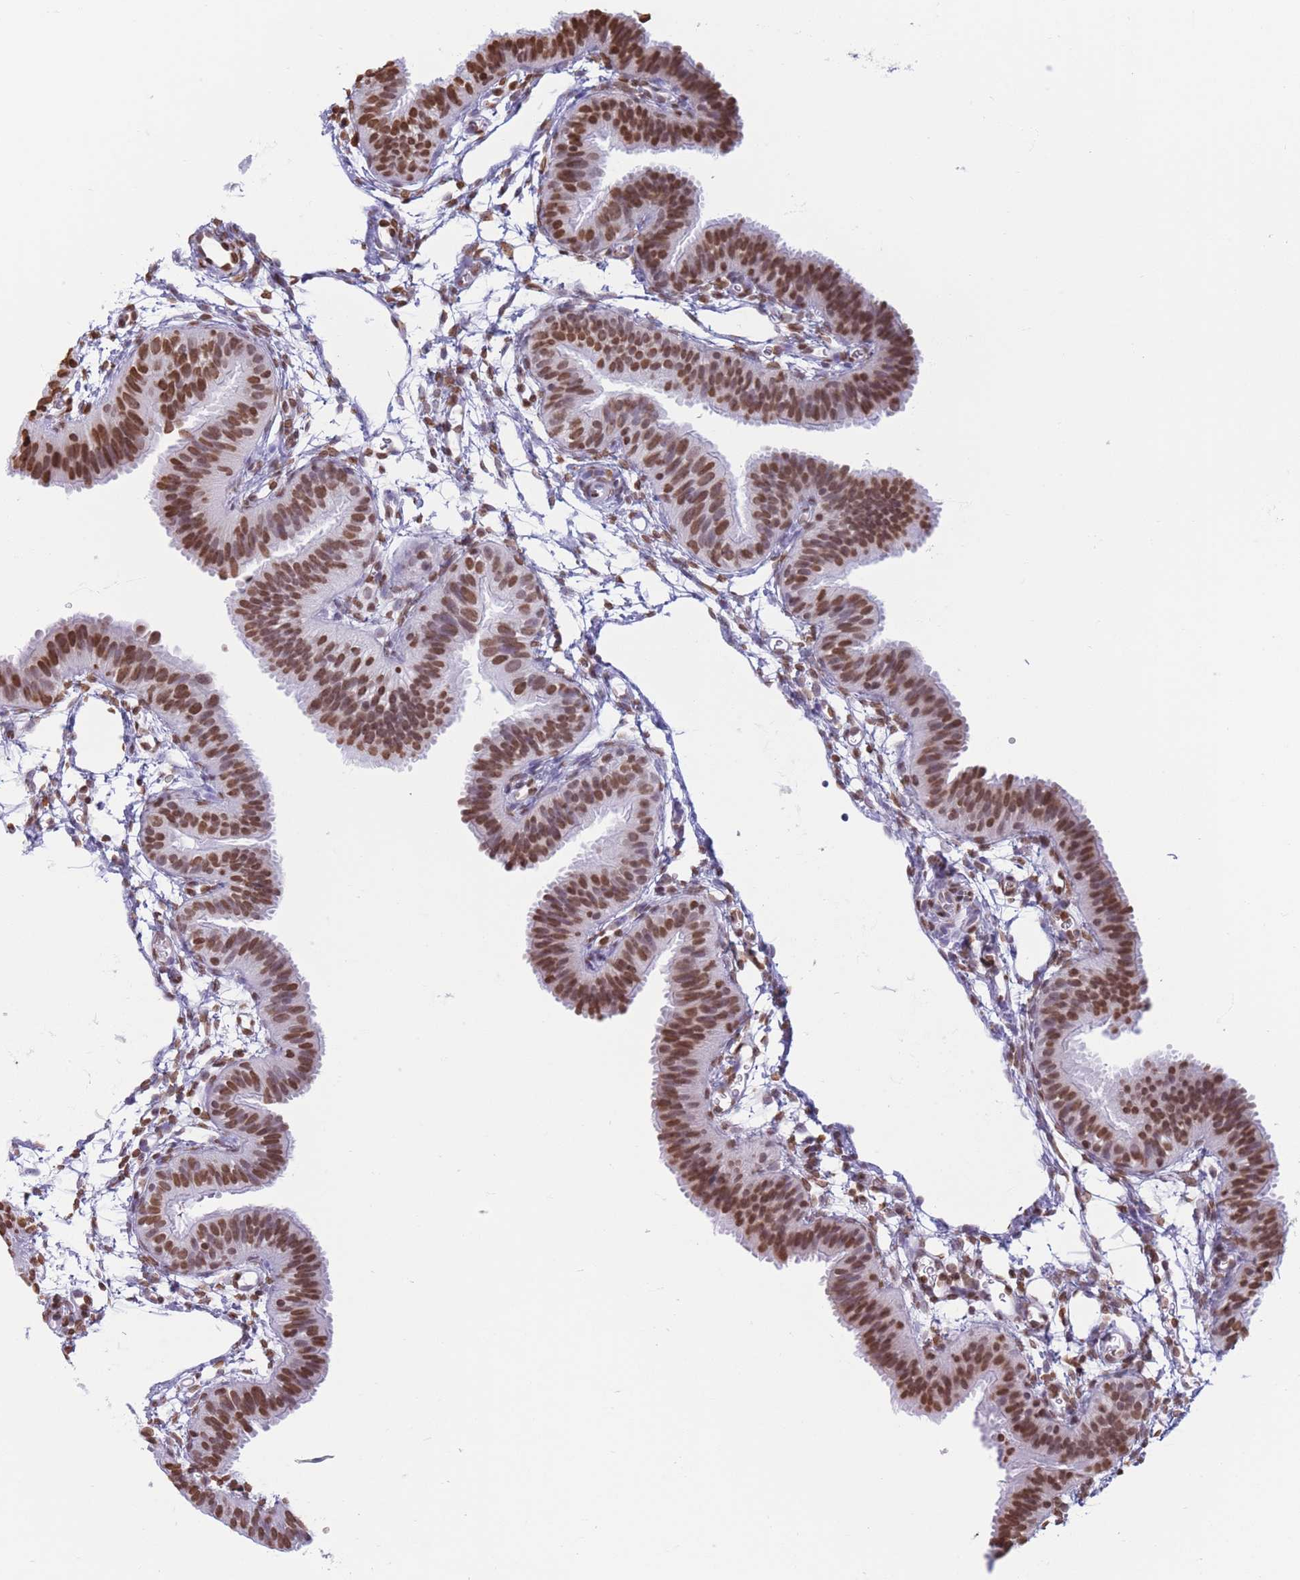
{"staining": {"intensity": "moderate", "quantity": ">75%", "location": "nuclear"}, "tissue": "fallopian tube", "cell_type": "Glandular cells", "image_type": "normal", "snomed": [{"axis": "morphology", "description": "Normal tissue, NOS"}, {"axis": "topography", "description": "Fallopian tube"}], "caption": "Benign fallopian tube demonstrates moderate nuclear expression in about >75% of glandular cells, visualized by immunohistochemistry. (DAB (3,3'-diaminobenzidine) IHC with brightfield microscopy, high magnification).", "gene": "RYK", "patient": {"sex": "female", "age": 35}}